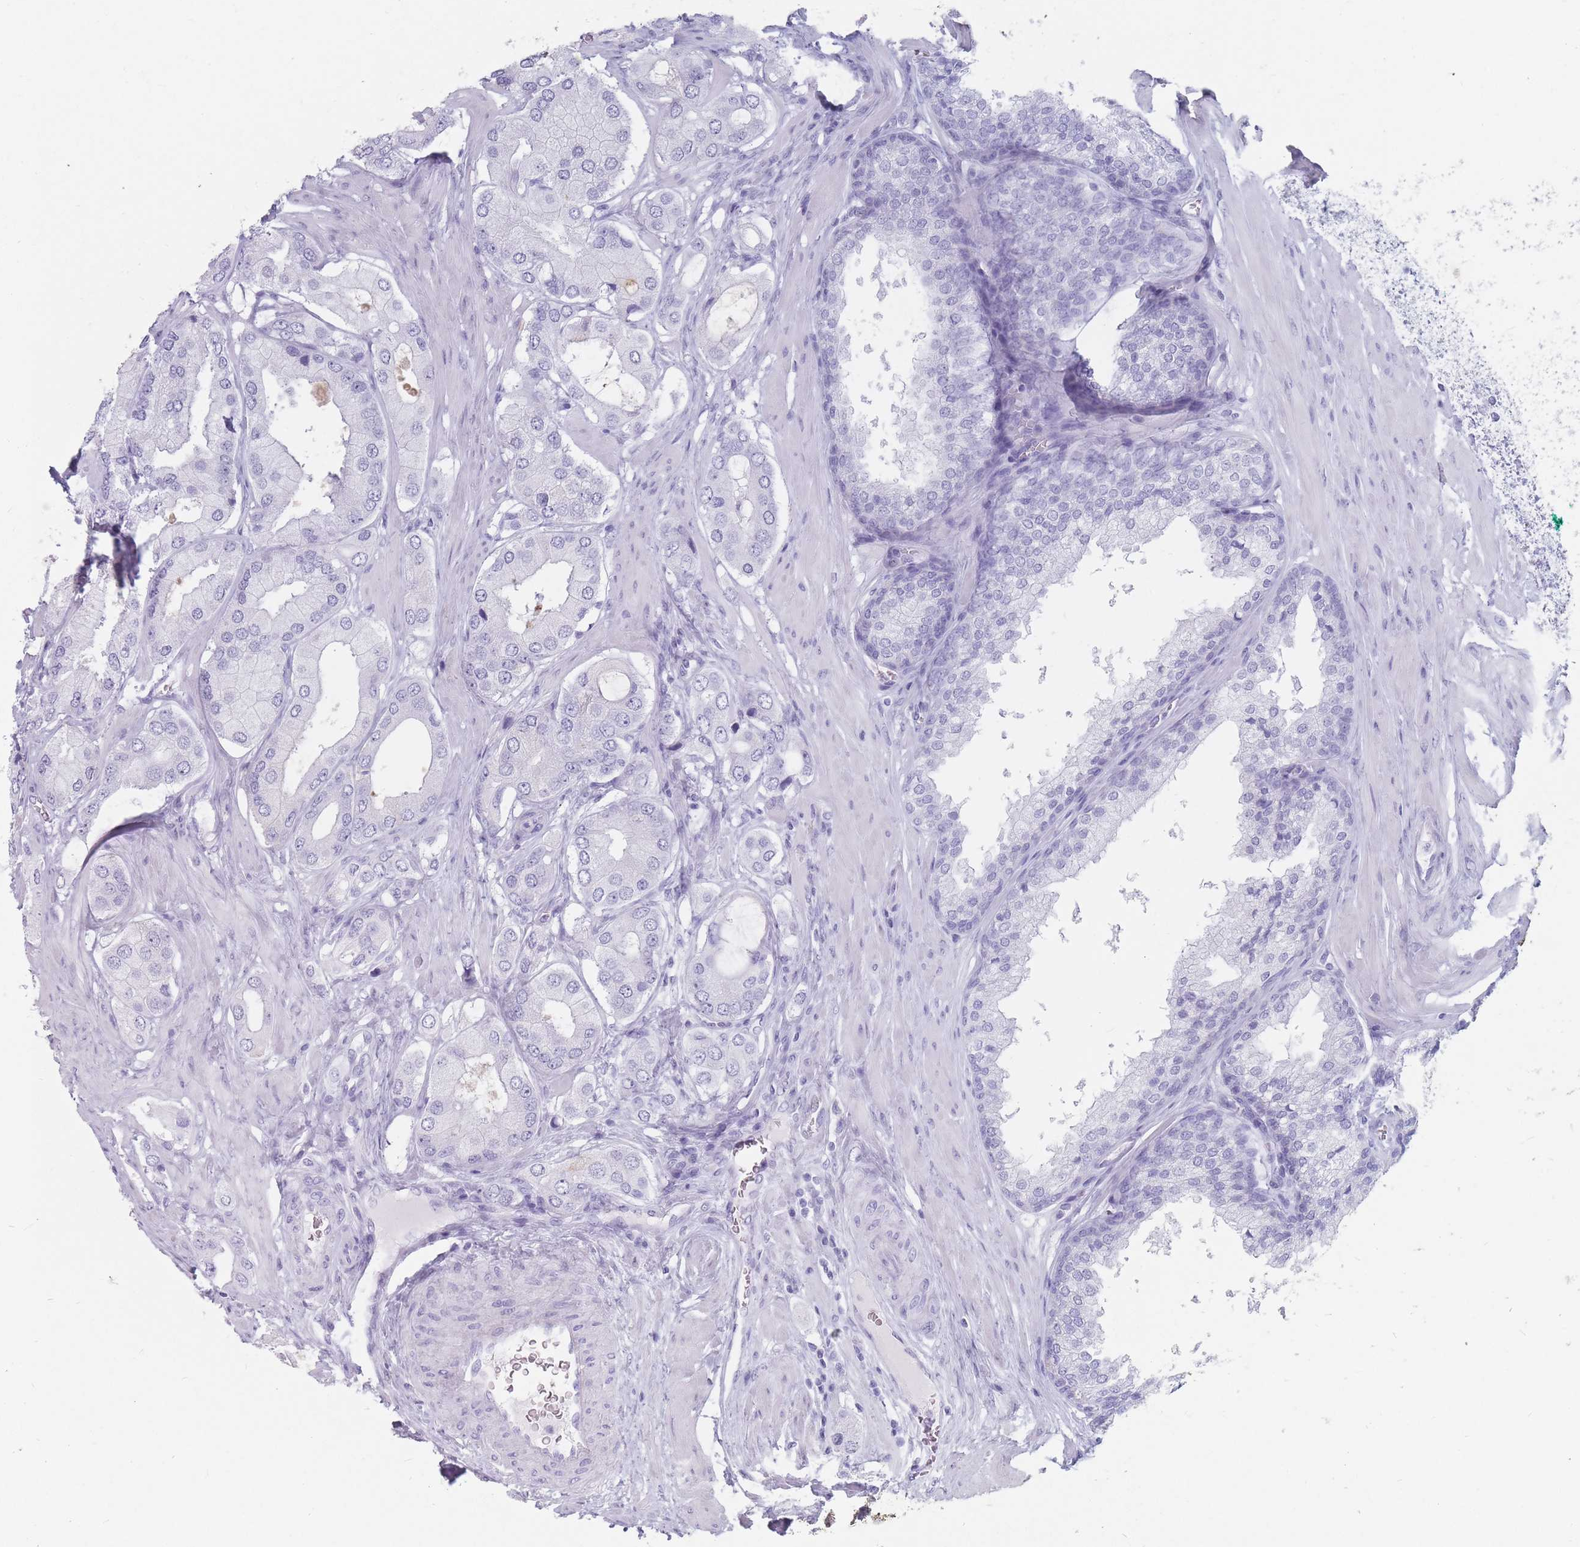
{"staining": {"intensity": "negative", "quantity": "none", "location": "none"}, "tissue": "prostate cancer", "cell_type": "Tumor cells", "image_type": "cancer", "snomed": [{"axis": "morphology", "description": "Adenocarcinoma, Low grade"}, {"axis": "topography", "description": "Prostate"}], "caption": "Protein analysis of prostate adenocarcinoma (low-grade) reveals no significant expression in tumor cells. (DAB IHC visualized using brightfield microscopy, high magnification).", "gene": "ST3GAL5", "patient": {"sex": "male", "age": 42}}